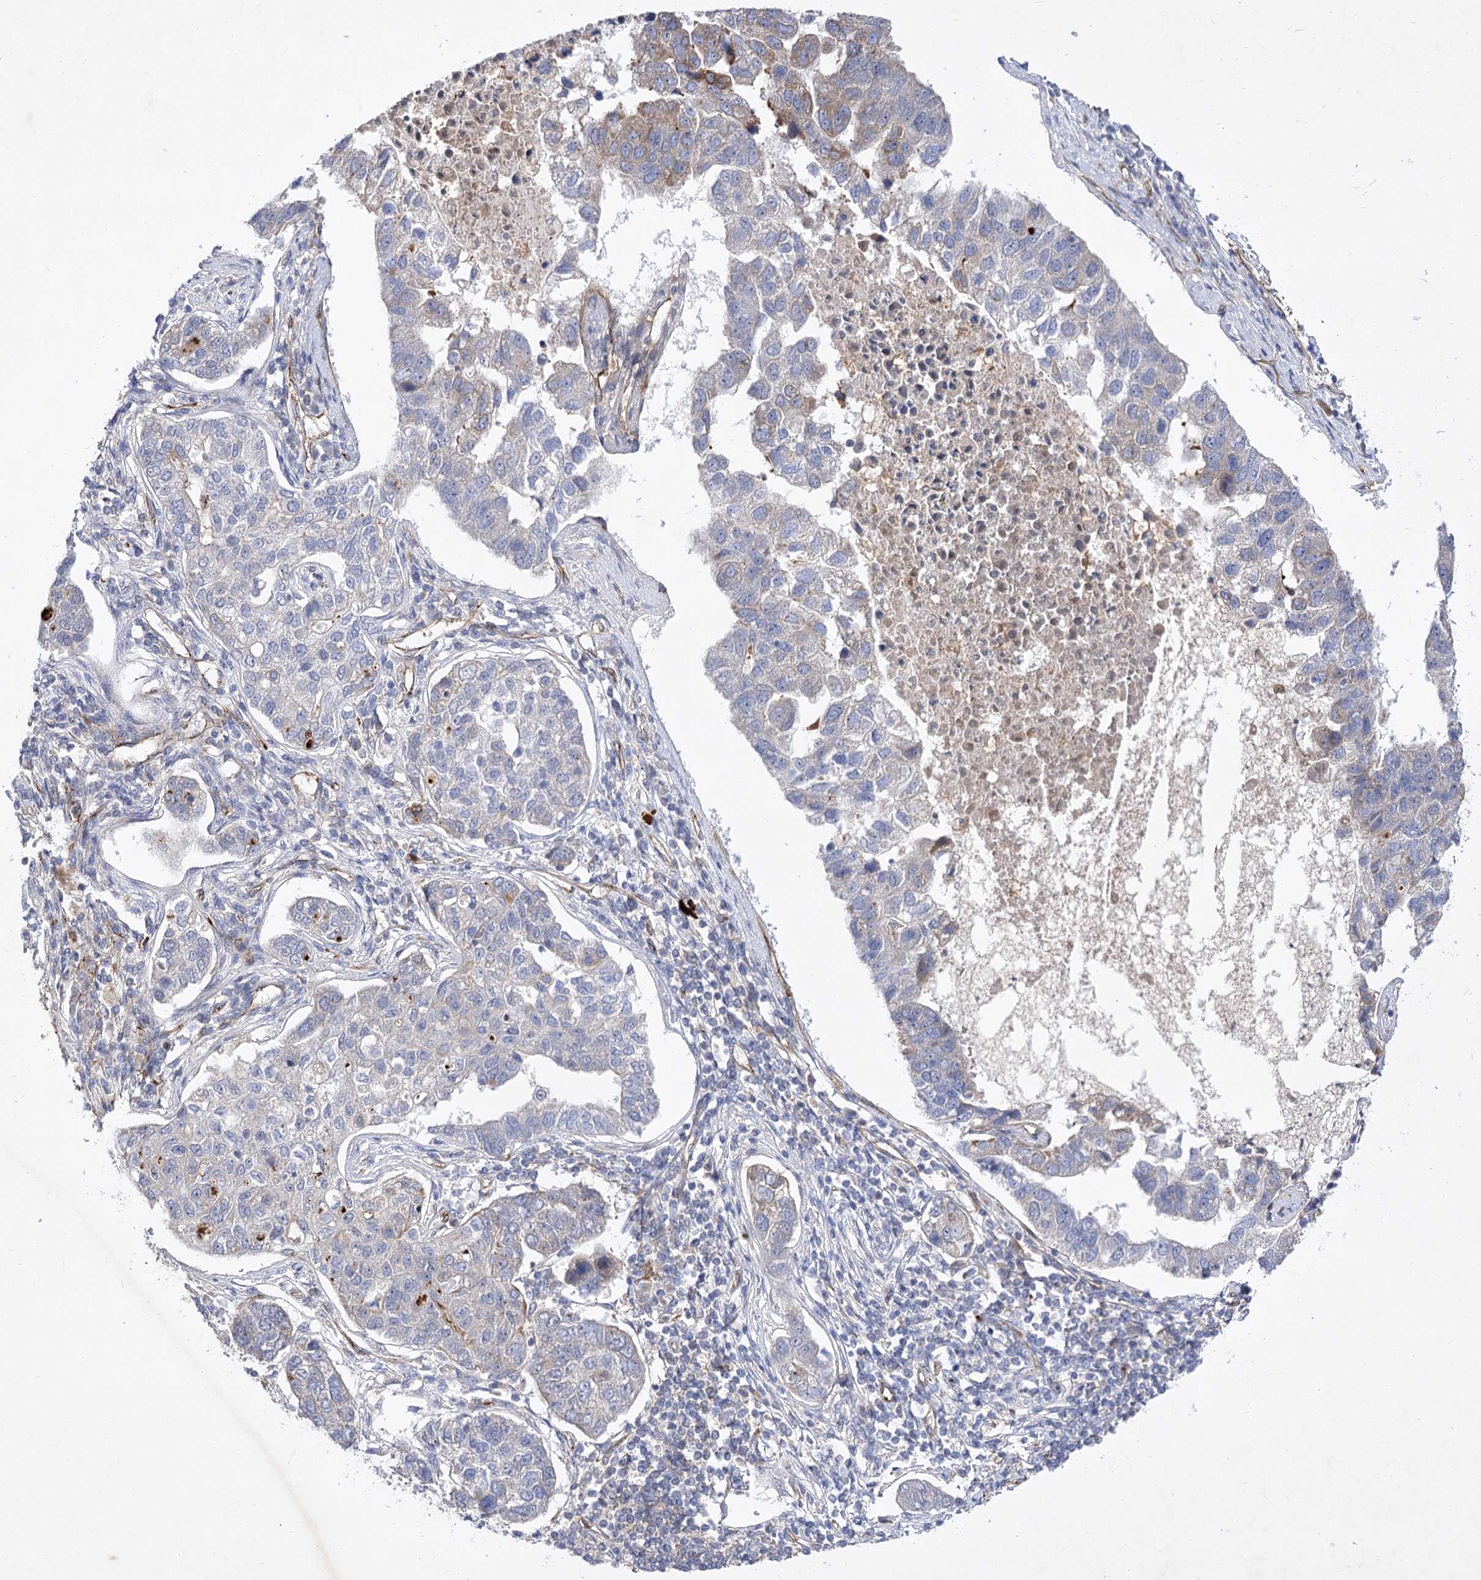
{"staining": {"intensity": "weak", "quantity": "<25%", "location": "cytoplasmic/membranous"}, "tissue": "pancreatic cancer", "cell_type": "Tumor cells", "image_type": "cancer", "snomed": [{"axis": "morphology", "description": "Adenocarcinoma, NOS"}, {"axis": "topography", "description": "Pancreas"}], "caption": "Pancreatic adenocarcinoma stained for a protein using IHC shows no expression tumor cells.", "gene": "ARHGAP31", "patient": {"sex": "female", "age": 61}}